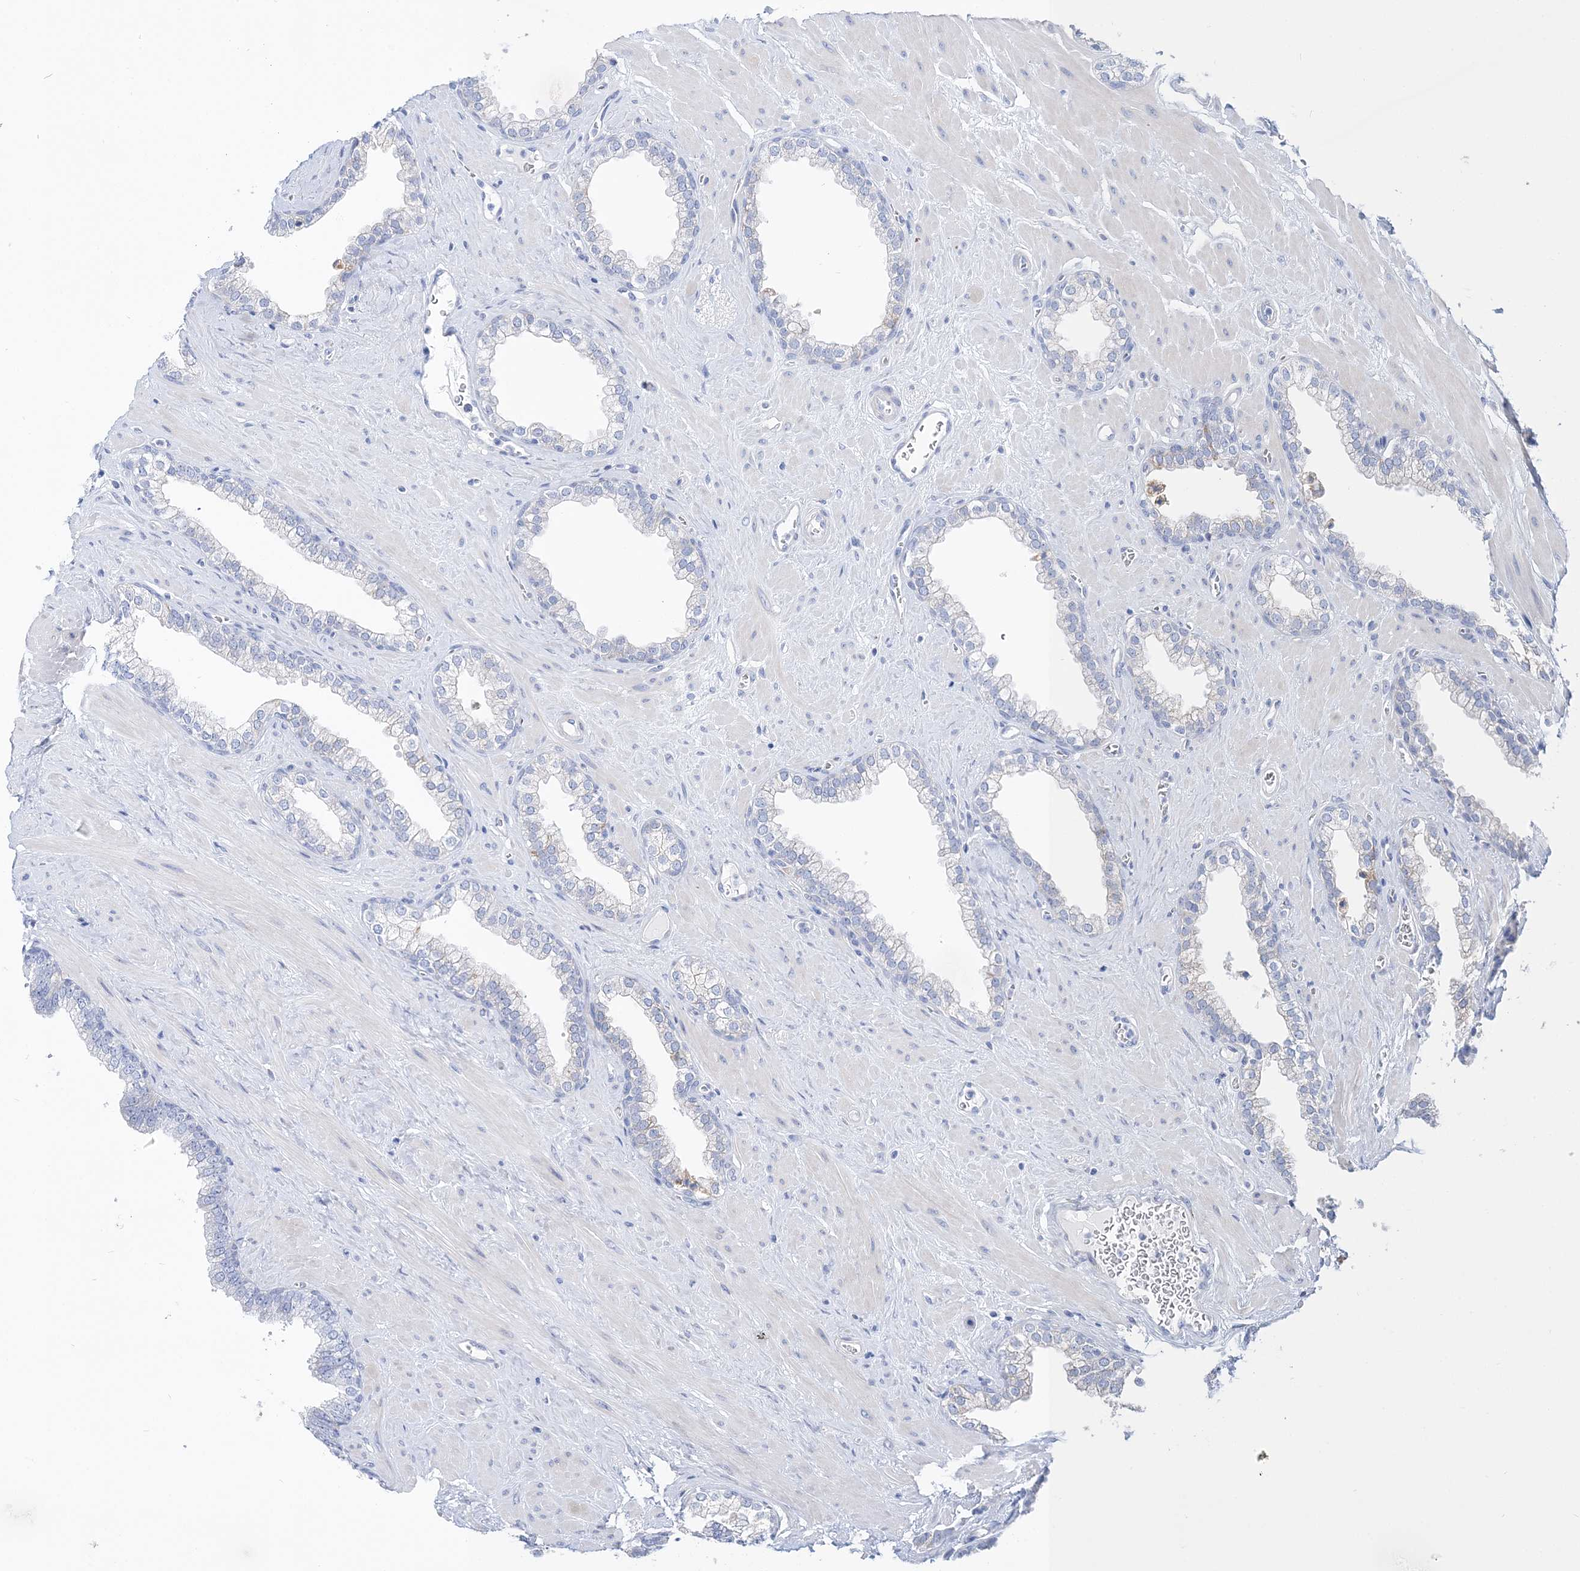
{"staining": {"intensity": "weak", "quantity": "<25%", "location": "cytoplasmic/membranous"}, "tissue": "prostate", "cell_type": "Glandular cells", "image_type": "normal", "snomed": [{"axis": "morphology", "description": "Normal tissue, NOS"}, {"axis": "morphology", "description": "Urothelial carcinoma, Low grade"}, {"axis": "topography", "description": "Urinary bladder"}, {"axis": "topography", "description": "Prostate"}], "caption": "Prostate was stained to show a protein in brown. There is no significant staining in glandular cells. (Brightfield microscopy of DAB (3,3'-diaminobenzidine) IHC at high magnification).", "gene": "TSPYL6", "patient": {"sex": "male", "age": 60}}